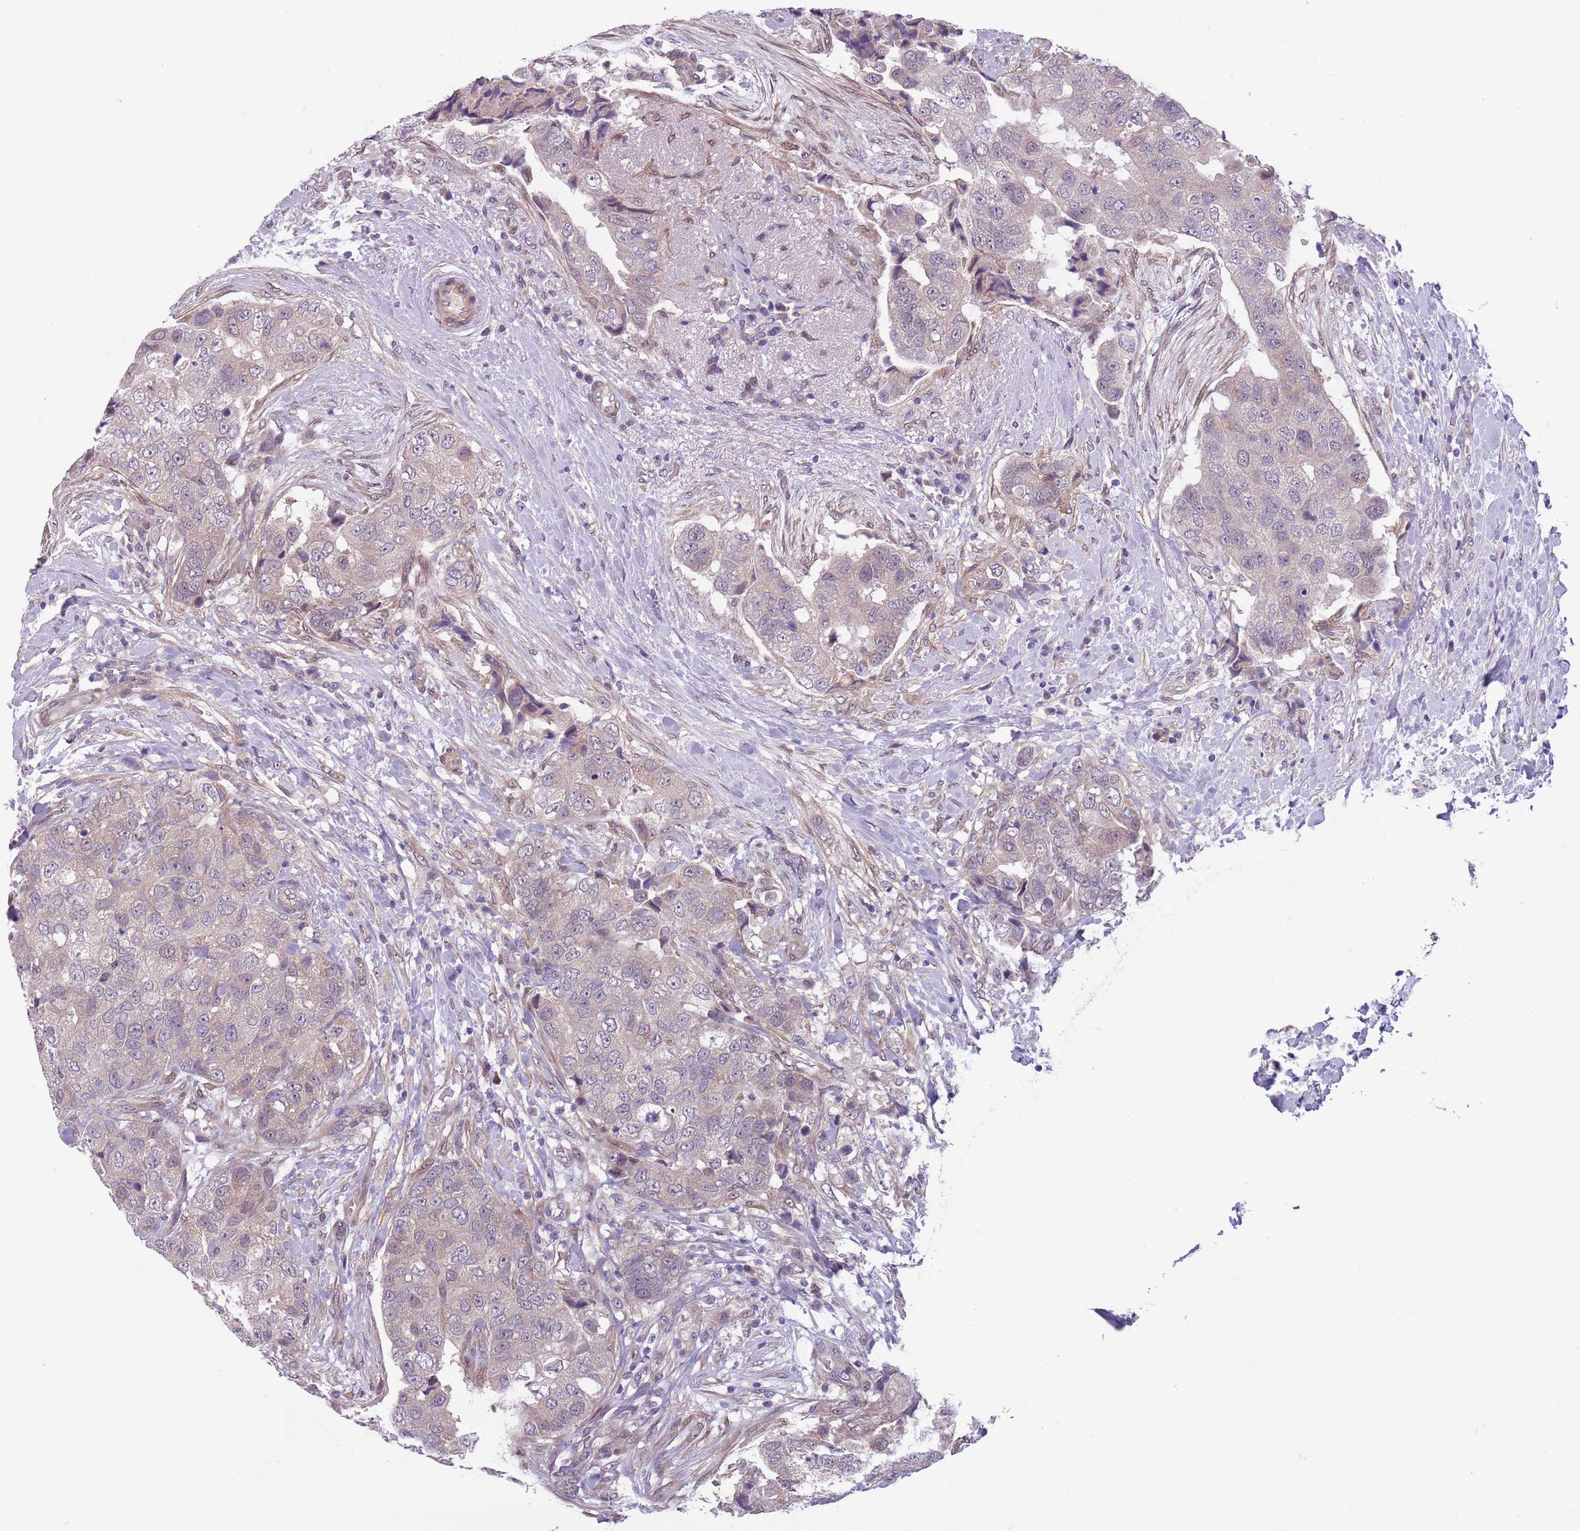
{"staining": {"intensity": "negative", "quantity": "none", "location": "none"}, "tissue": "breast cancer", "cell_type": "Tumor cells", "image_type": "cancer", "snomed": [{"axis": "morphology", "description": "Normal tissue, NOS"}, {"axis": "morphology", "description": "Duct carcinoma"}, {"axis": "topography", "description": "Breast"}], "caption": "The micrograph reveals no staining of tumor cells in breast infiltrating ductal carcinoma. Nuclei are stained in blue.", "gene": "ADCY7", "patient": {"sex": "female", "age": 62}}